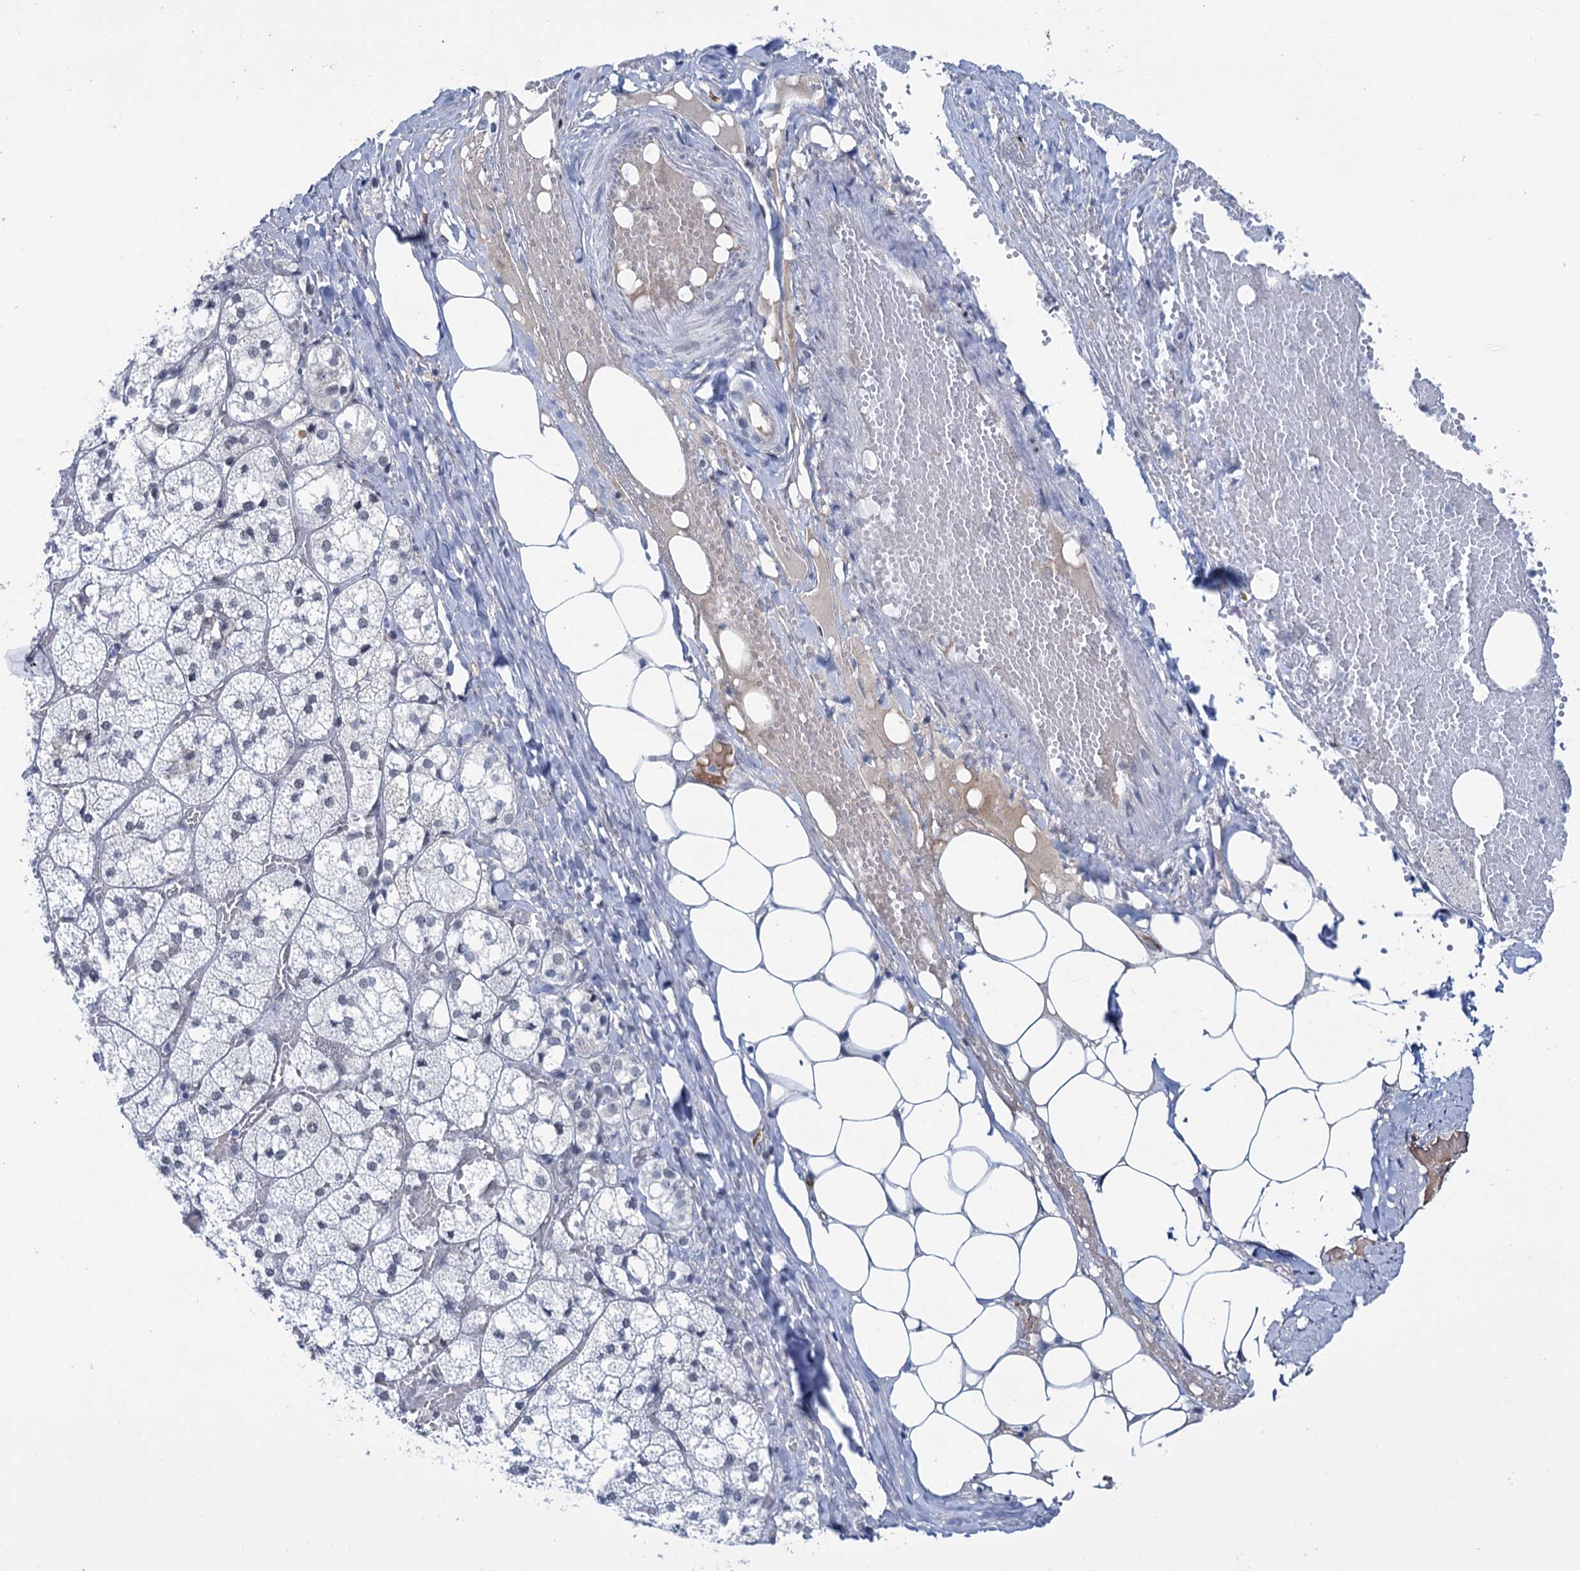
{"staining": {"intensity": "negative", "quantity": "none", "location": "none"}, "tissue": "adrenal gland", "cell_type": "Glandular cells", "image_type": "normal", "snomed": [{"axis": "morphology", "description": "Normal tissue, NOS"}, {"axis": "topography", "description": "Adrenal gland"}], "caption": "DAB immunohistochemical staining of unremarkable adrenal gland displays no significant staining in glandular cells.", "gene": "SREK1", "patient": {"sex": "female", "age": 61}}